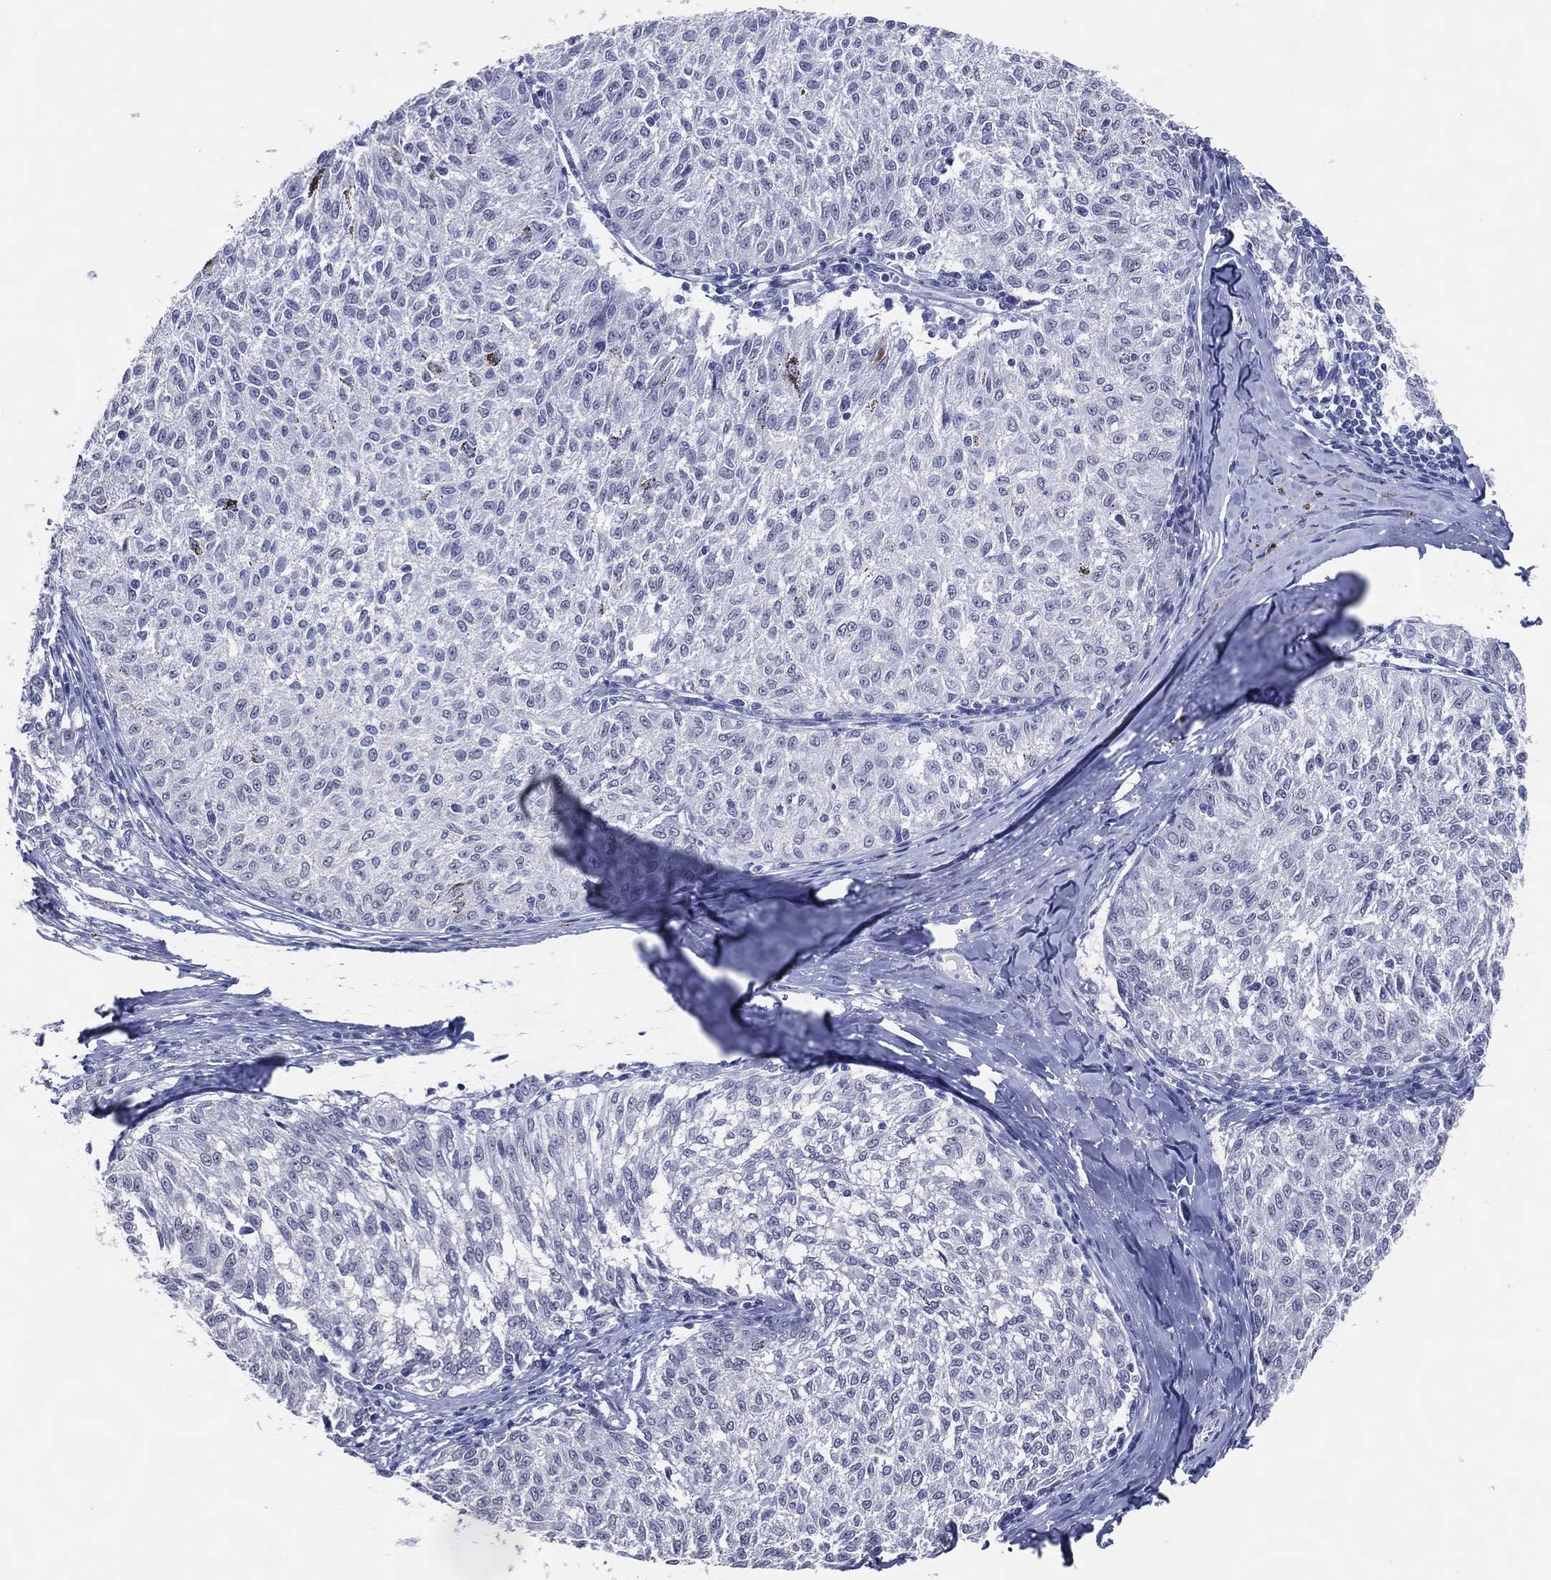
{"staining": {"intensity": "negative", "quantity": "none", "location": "none"}, "tissue": "melanoma", "cell_type": "Tumor cells", "image_type": "cancer", "snomed": [{"axis": "morphology", "description": "Malignant melanoma, NOS"}, {"axis": "topography", "description": "Skin"}], "caption": "Image shows no protein staining in tumor cells of malignant melanoma tissue.", "gene": "CFAP58", "patient": {"sex": "female", "age": 72}}